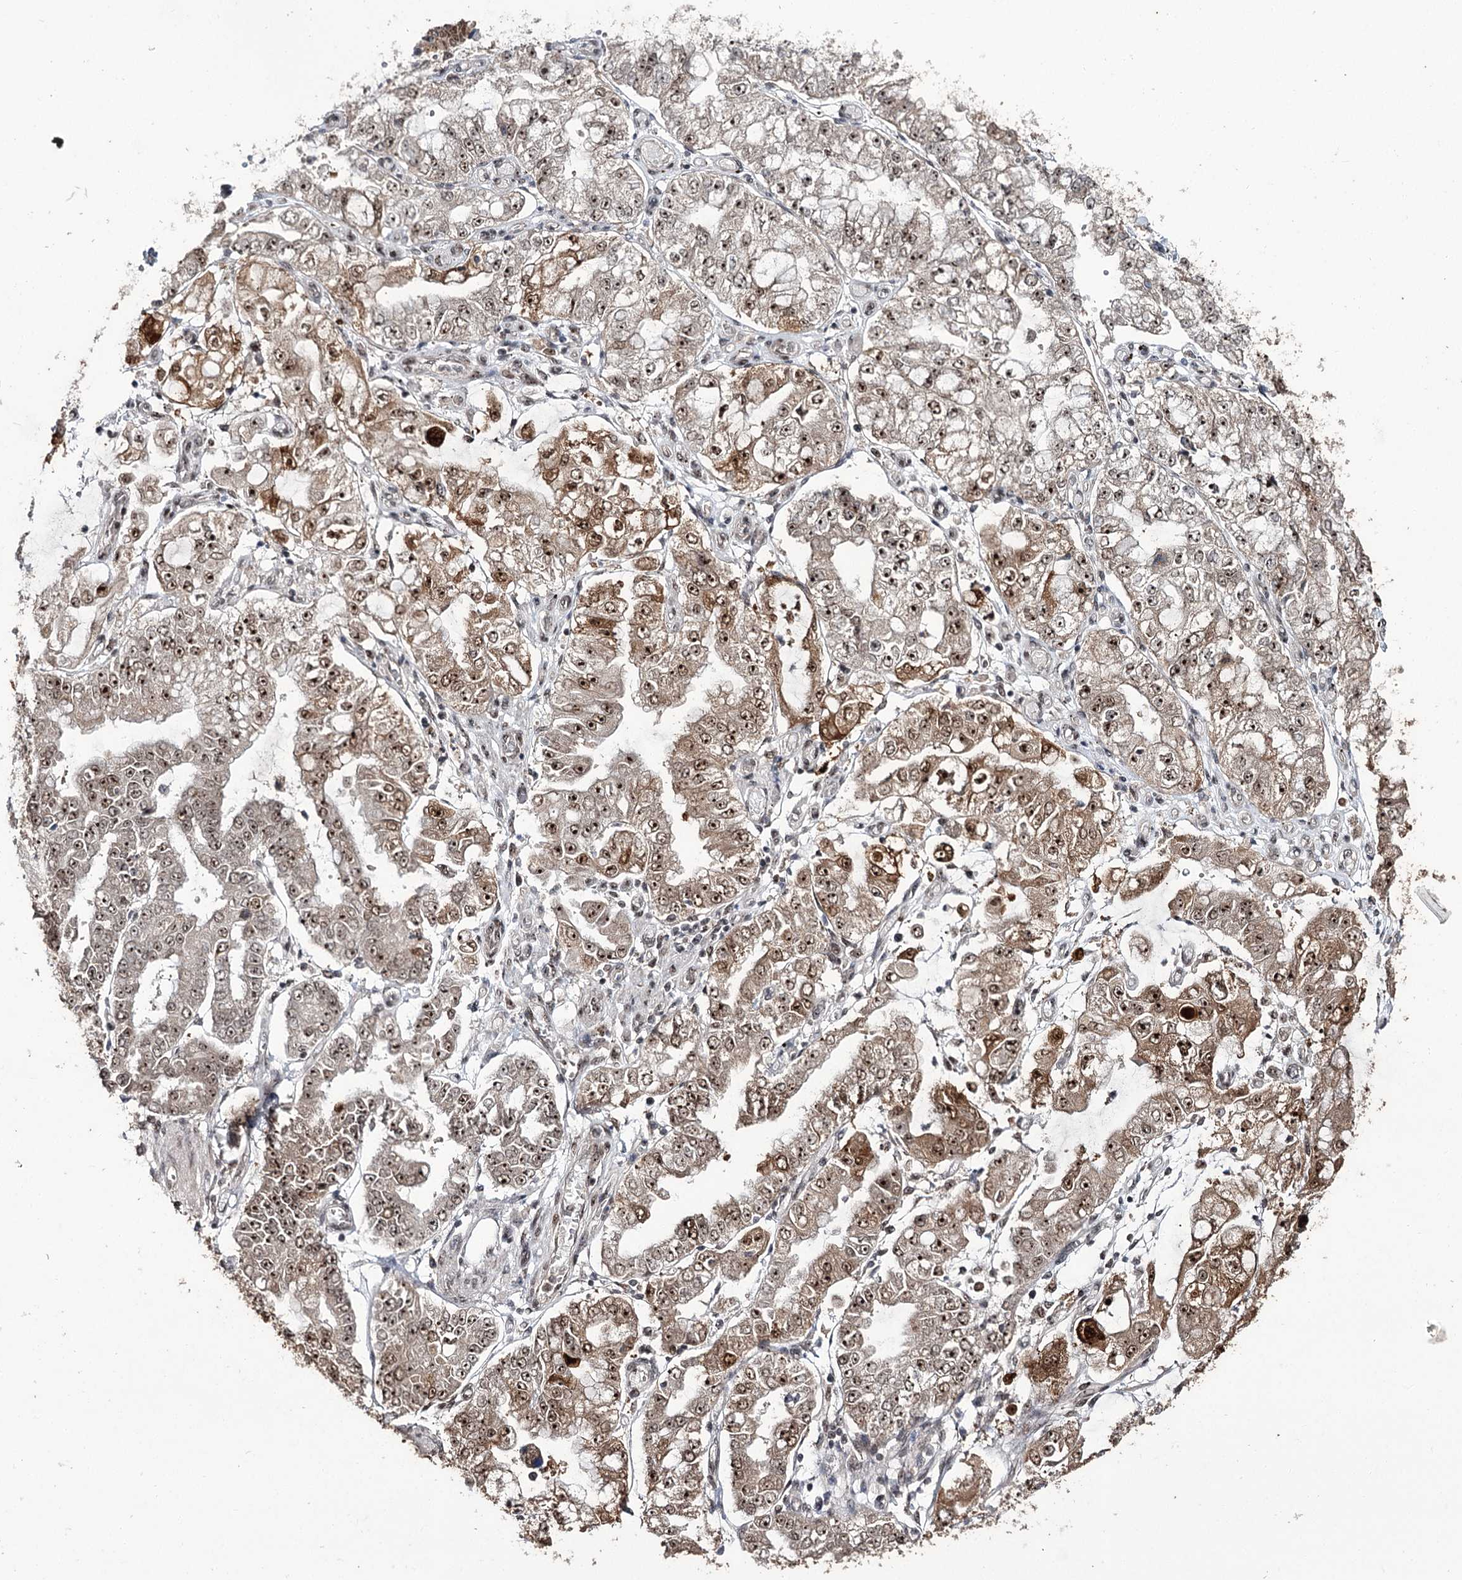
{"staining": {"intensity": "moderate", "quantity": ">75%", "location": "cytoplasmic/membranous,nuclear"}, "tissue": "stomach cancer", "cell_type": "Tumor cells", "image_type": "cancer", "snomed": [{"axis": "morphology", "description": "Adenocarcinoma, NOS"}, {"axis": "topography", "description": "Stomach"}], "caption": "High-magnification brightfield microscopy of adenocarcinoma (stomach) stained with DAB (brown) and counterstained with hematoxylin (blue). tumor cells exhibit moderate cytoplasmic/membranous and nuclear staining is identified in about>75% of cells.", "gene": "ERCC3", "patient": {"sex": "male", "age": 76}}